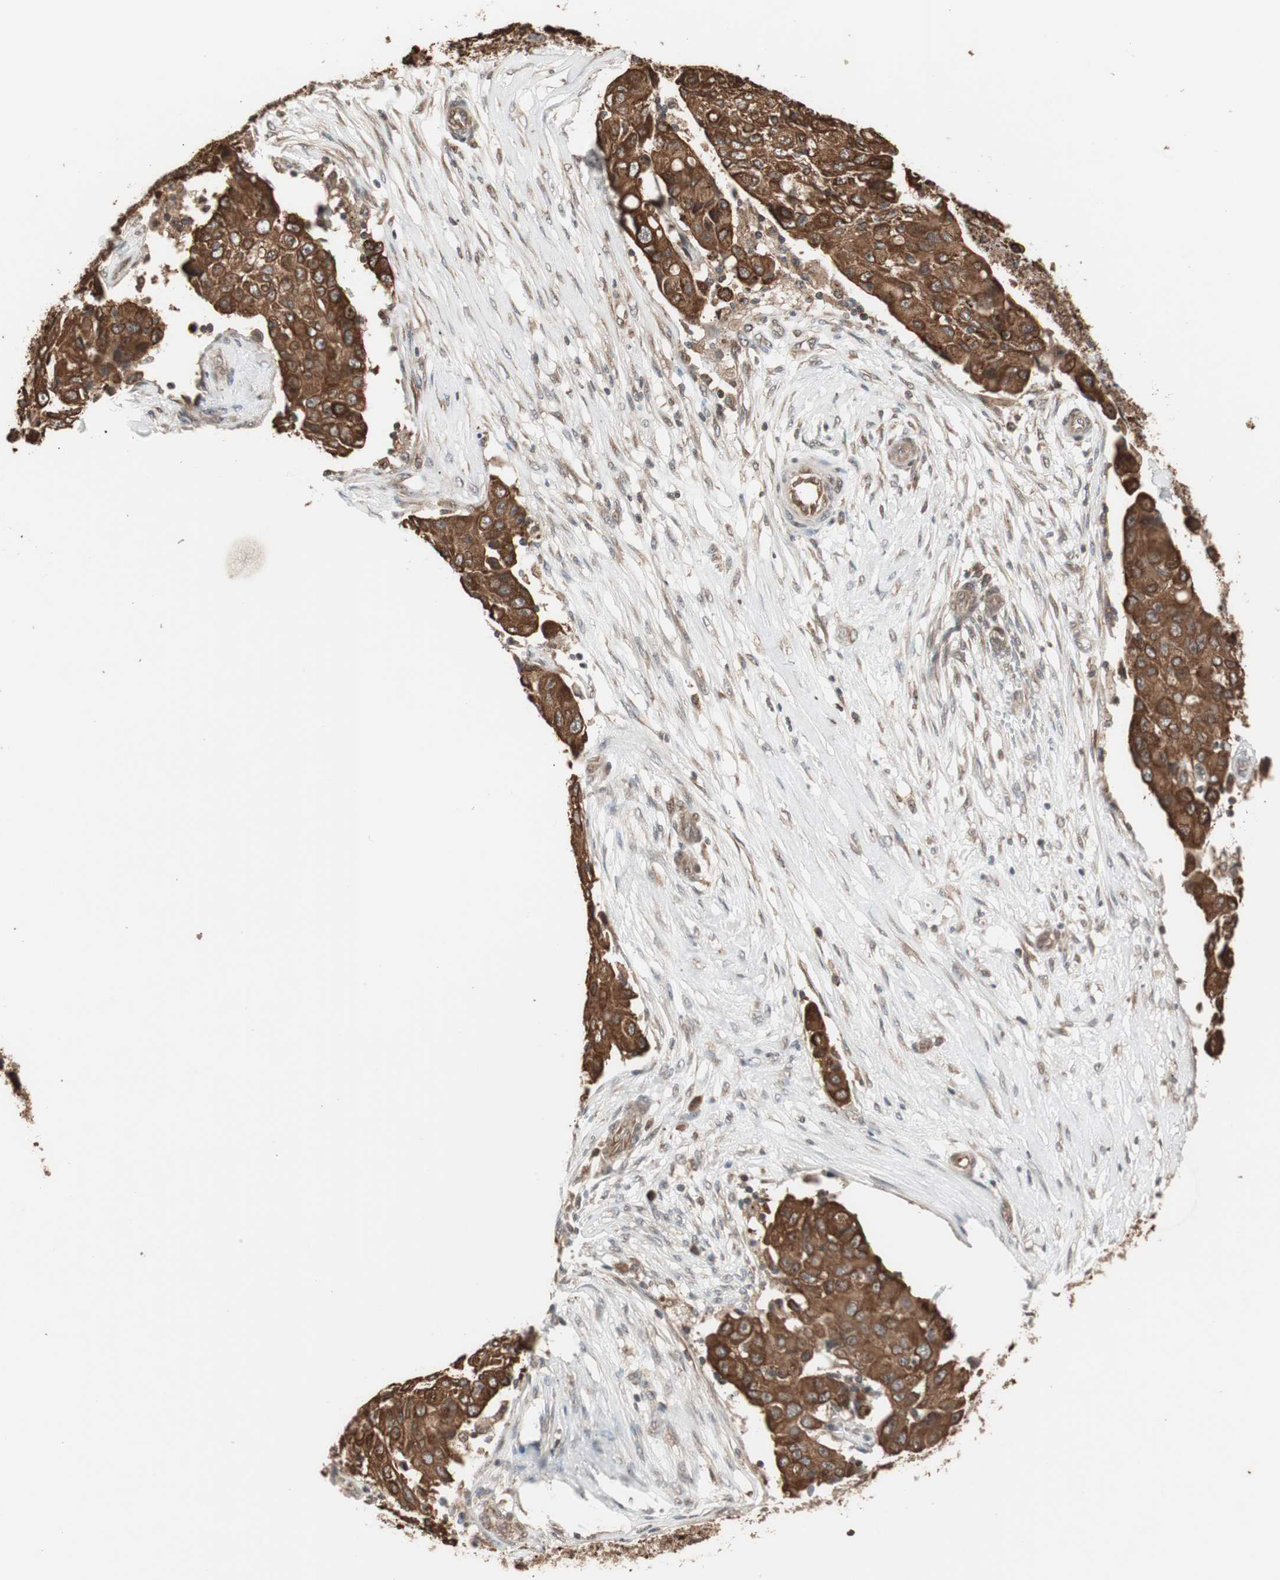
{"staining": {"intensity": "strong", "quantity": ">75%", "location": "cytoplasmic/membranous"}, "tissue": "ovarian cancer", "cell_type": "Tumor cells", "image_type": "cancer", "snomed": [{"axis": "morphology", "description": "Carcinoma, endometroid"}, {"axis": "topography", "description": "Ovary"}], "caption": "Immunohistochemical staining of human endometroid carcinoma (ovarian) demonstrates high levels of strong cytoplasmic/membranous protein expression in about >75% of tumor cells. (Stains: DAB (3,3'-diaminobenzidine) in brown, nuclei in blue, Microscopy: brightfield microscopy at high magnification).", "gene": "FBXO5", "patient": {"sex": "female", "age": 42}}